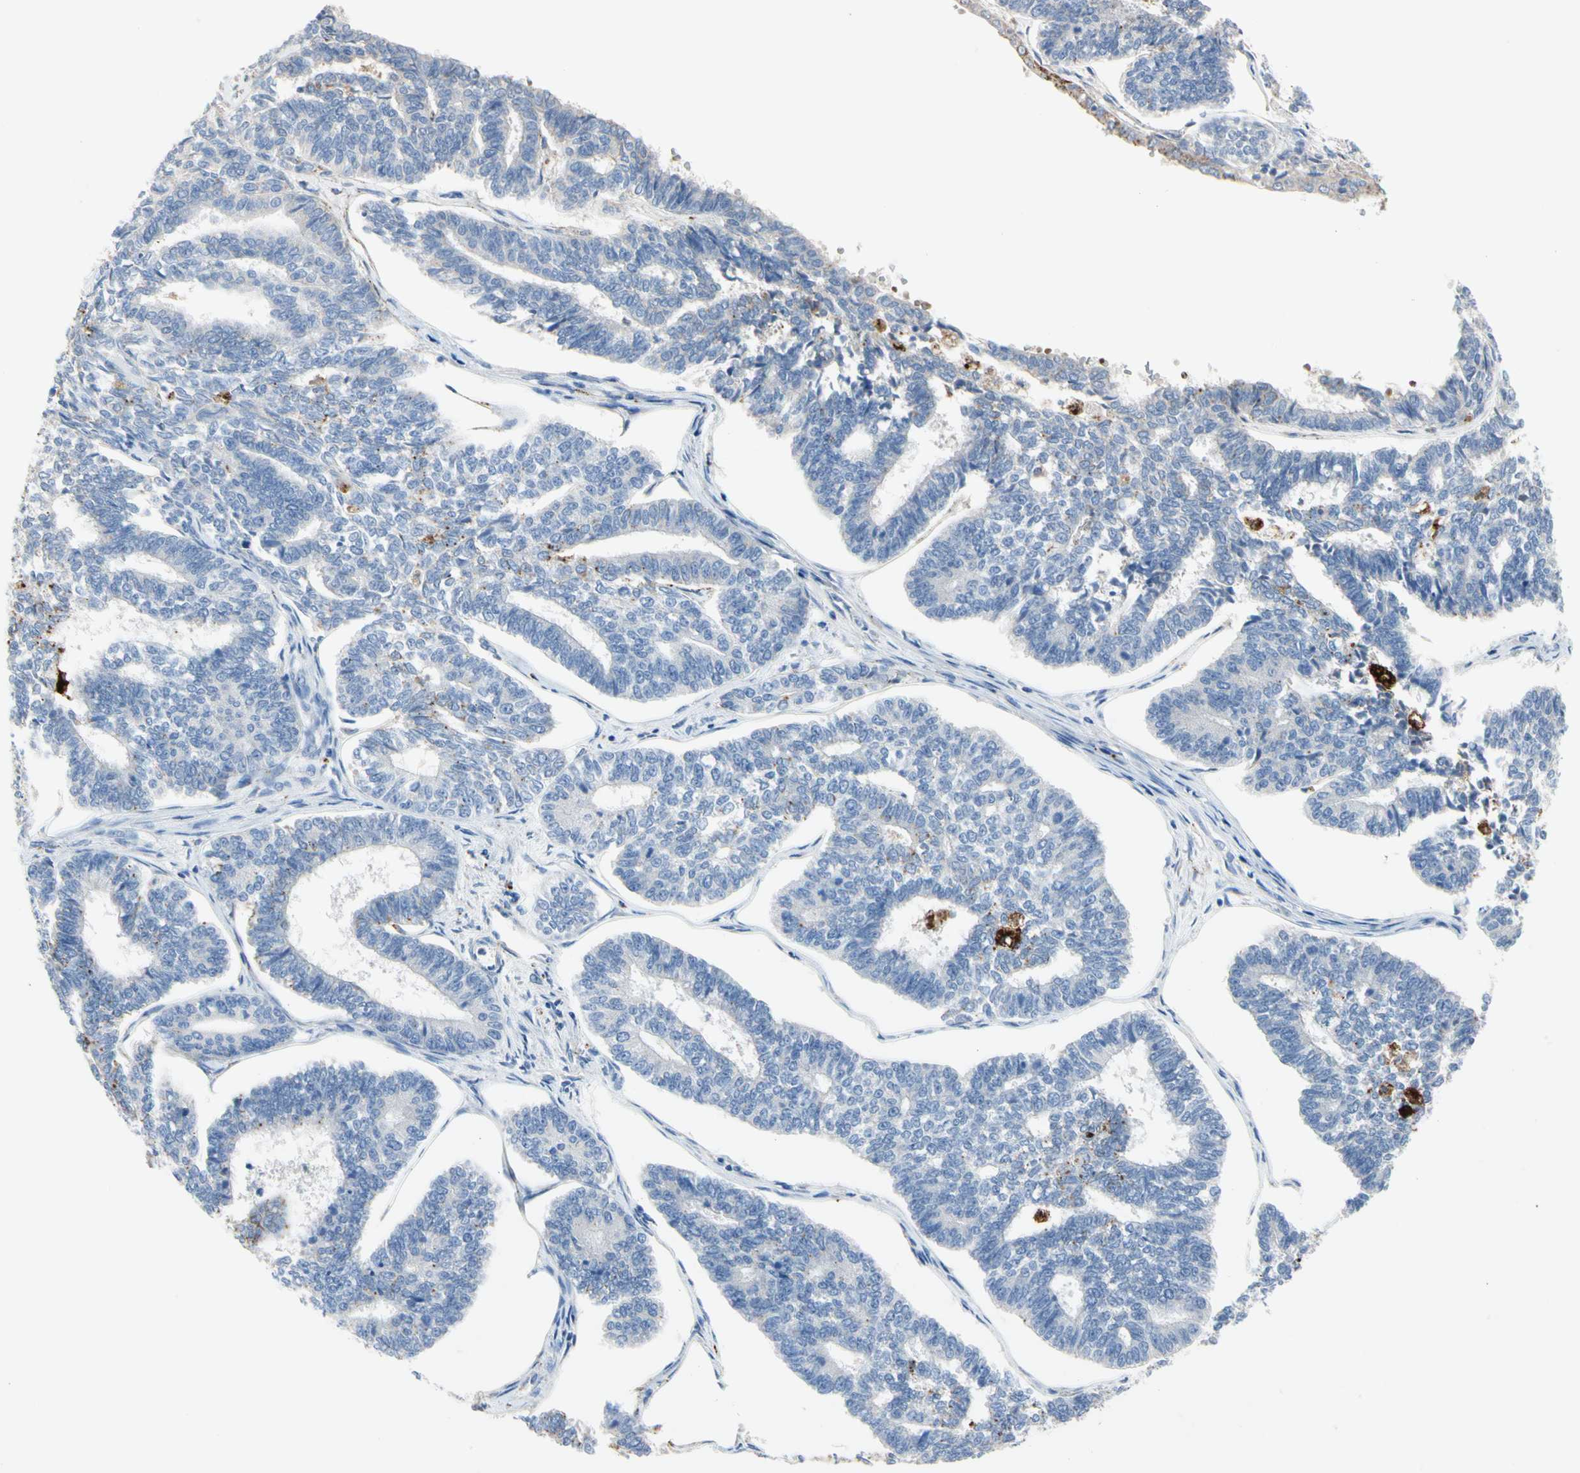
{"staining": {"intensity": "strong", "quantity": "<25%", "location": "cytoplasmic/membranous"}, "tissue": "endometrial cancer", "cell_type": "Tumor cells", "image_type": "cancer", "snomed": [{"axis": "morphology", "description": "Adenocarcinoma, NOS"}, {"axis": "topography", "description": "Endometrium"}], "caption": "Immunohistochemical staining of human endometrial cancer exhibits strong cytoplasmic/membranous protein positivity in approximately <25% of tumor cells.", "gene": "RETSAT", "patient": {"sex": "female", "age": 70}}